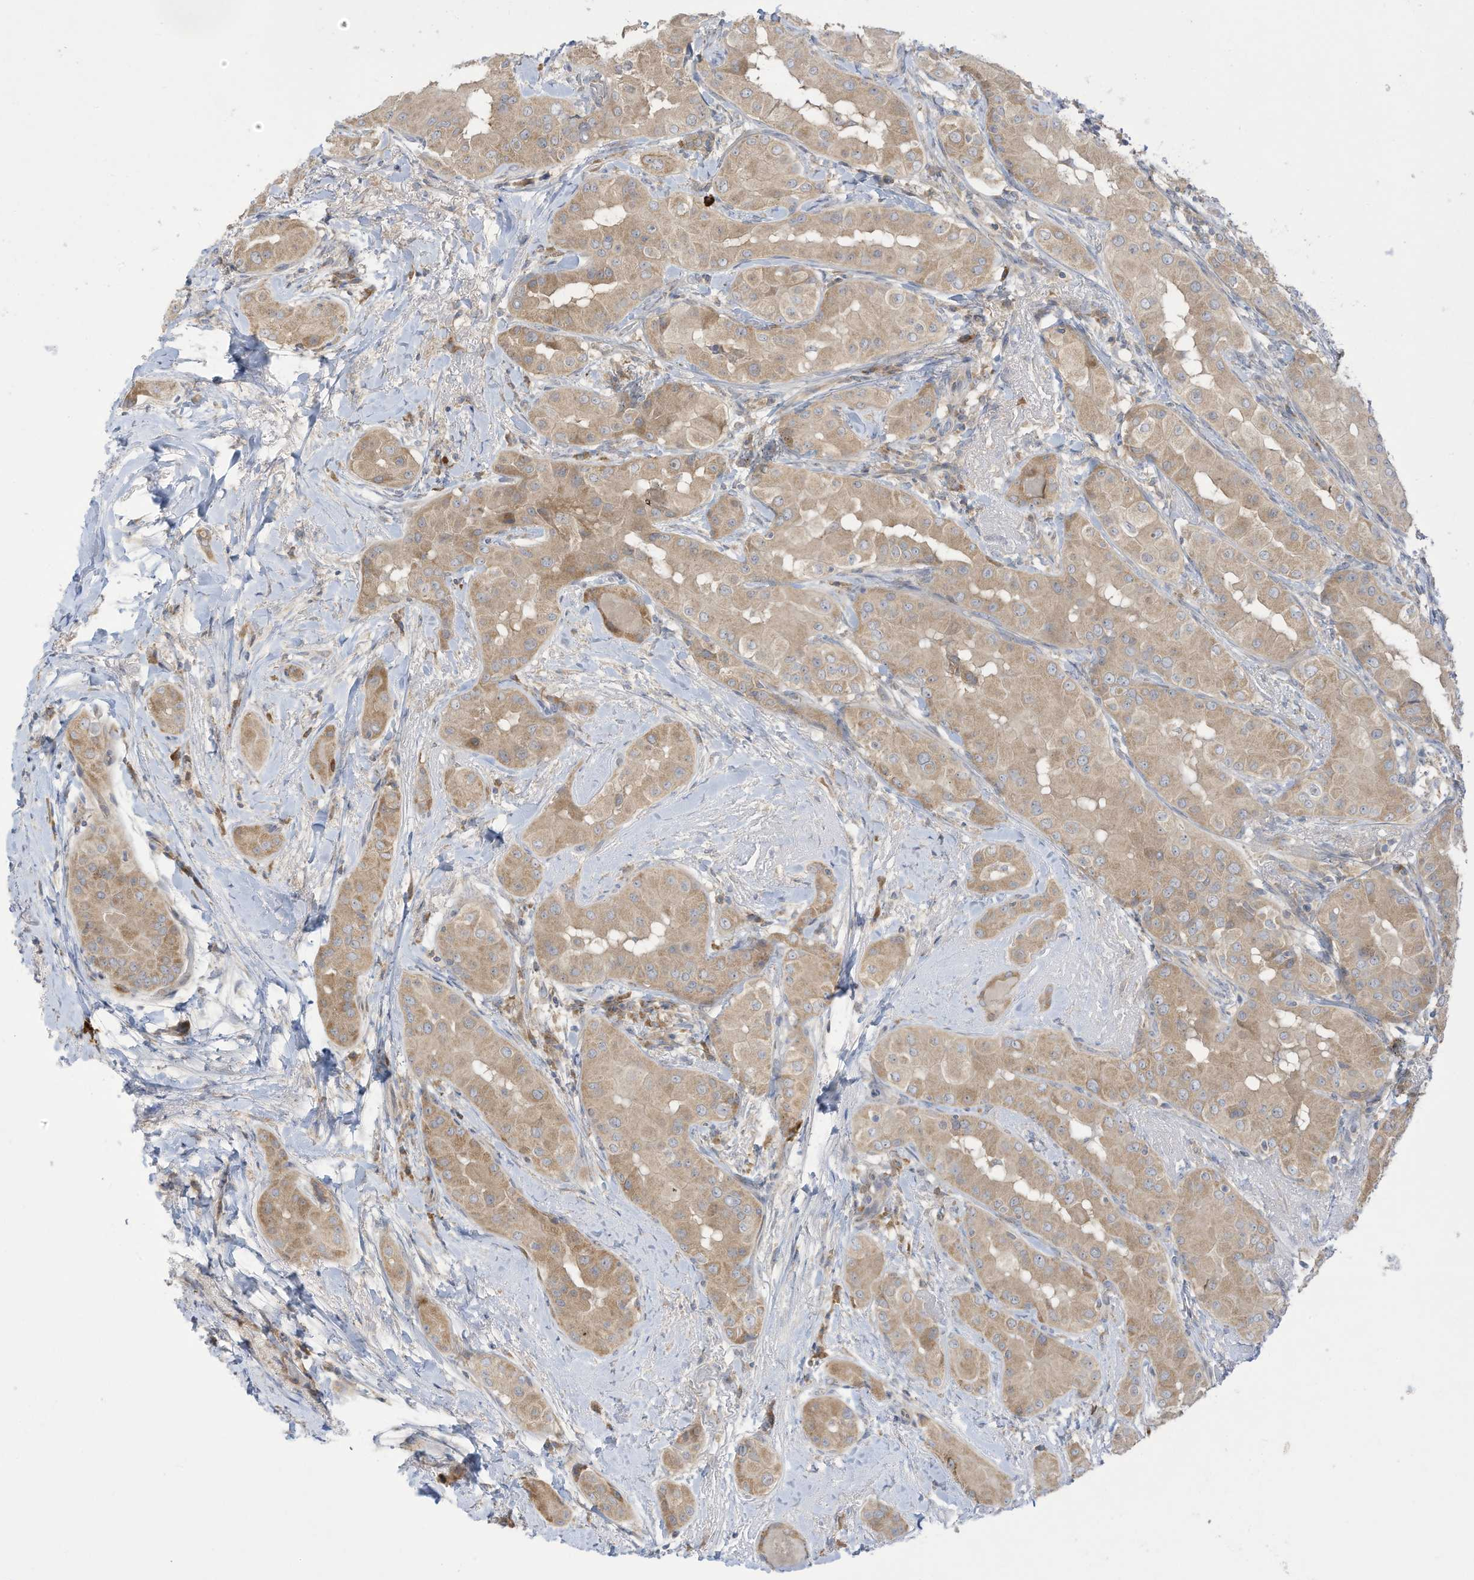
{"staining": {"intensity": "weak", "quantity": ">75%", "location": "cytoplasmic/membranous"}, "tissue": "thyroid cancer", "cell_type": "Tumor cells", "image_type": "cancer", "snomed": [{"axis": "morphology", "description": "Papillary adenocarcinoma, NOS"}, {"axis": "topography", "description": "Thyroid gland"}], "caption": "Thyroid papillary adenocarcinoma stained with DAB (3,3'-diaminobenzidine) immunohistochemistry (IHC) exhibits low levels of weak cytoplasmic/membranous staining in about >75% of tumor cells. The staining is performed using DAB (3,3'-diaminobenzidine) brown chromogen to label protein expression. The nuclei are counter-stained blue using hematoxylin.", "gene": "LRRN2", "patient": {"sex": "male", "age": 33}}